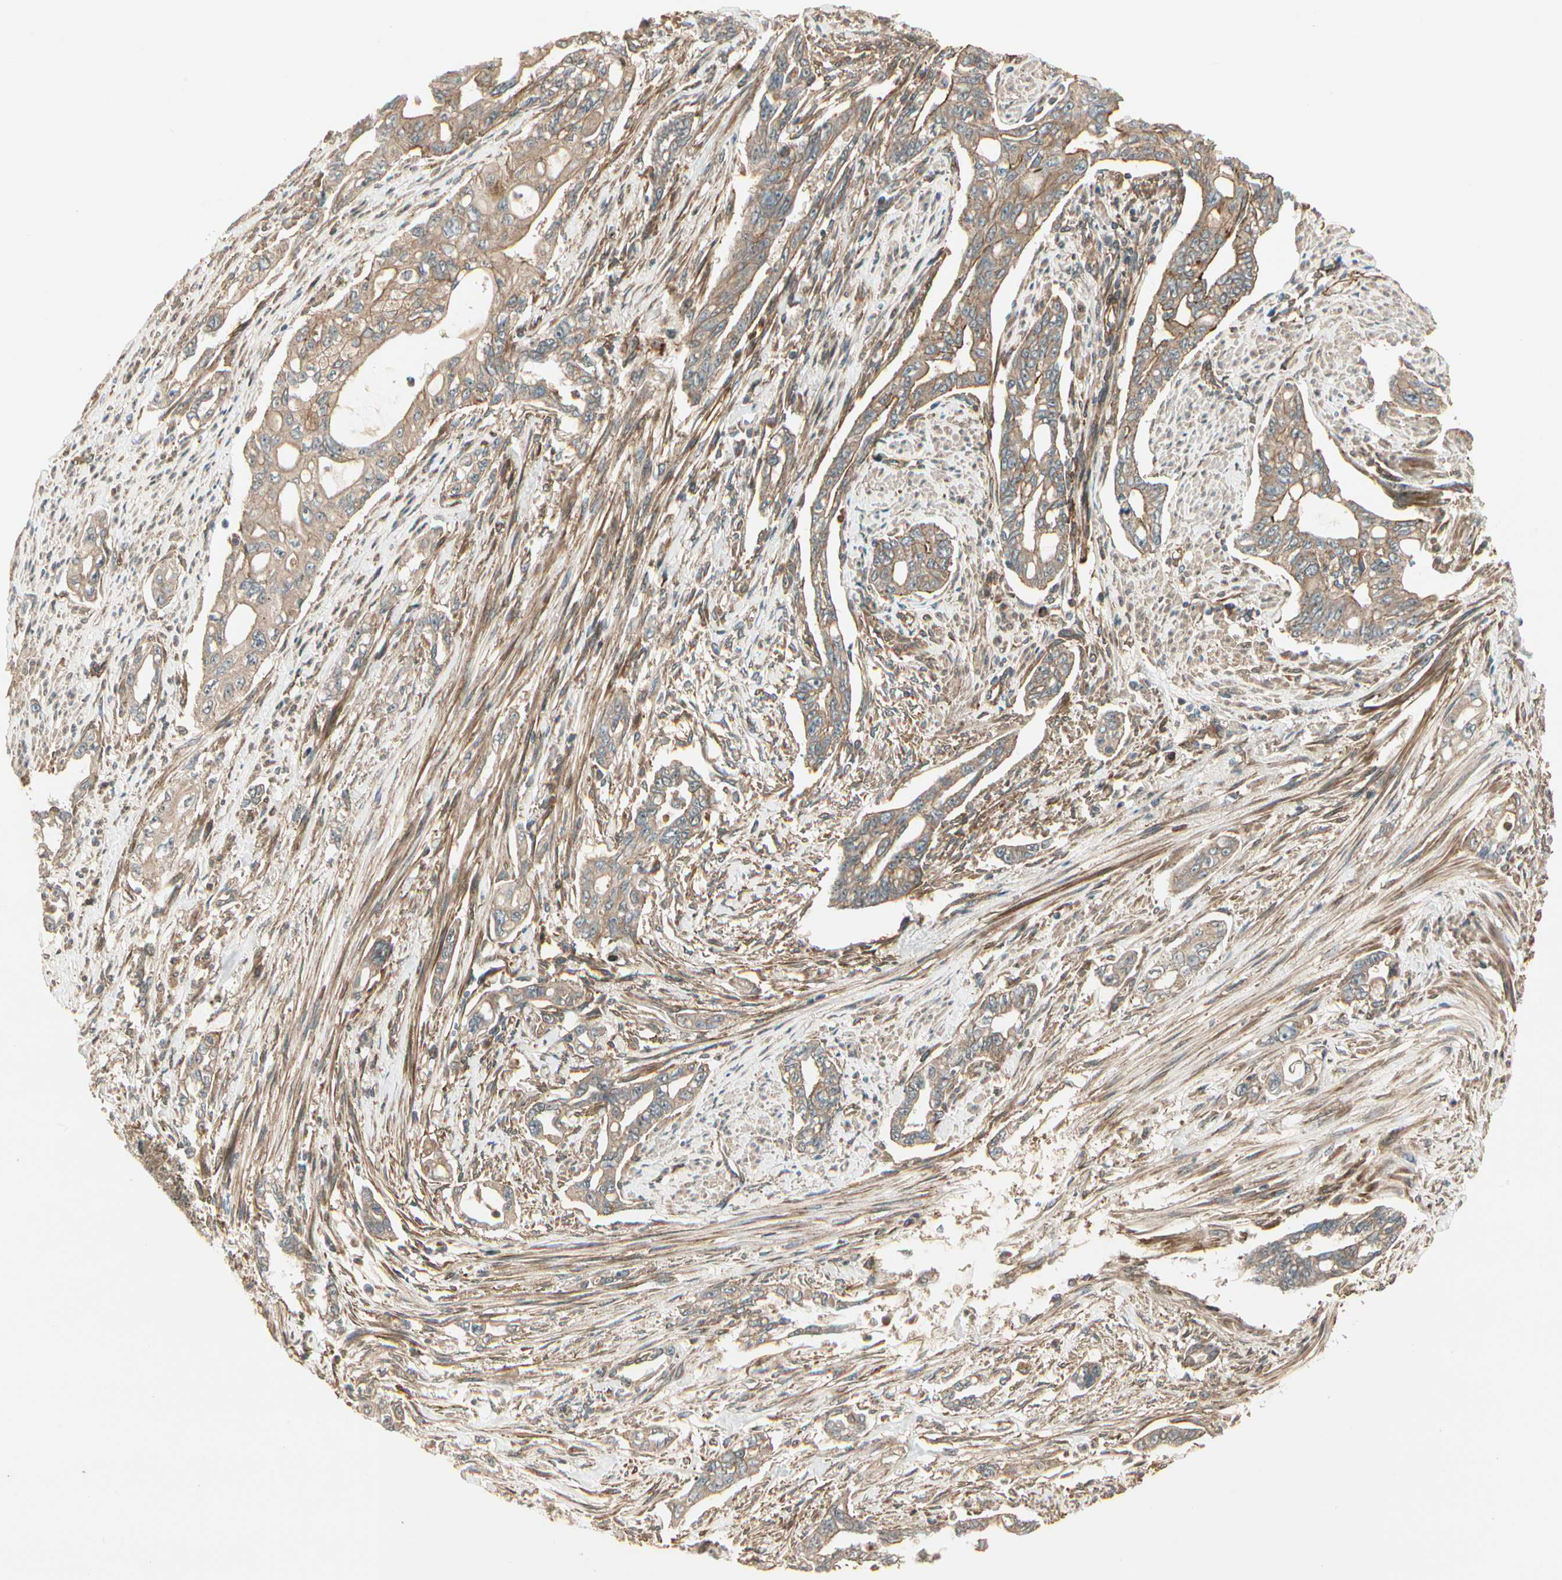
{"staining": {"intensity": "moderate", "quantity": ">75%", "location": "cytoplasmic/membranous"}, "tissue": "pancreatic cancer", "cell_type": "Tumor cells", "image_type": "cancer", "snomed": [{"axis": "morphology", "description": "Normal tissue, NOS"}, {"axis": "topography", "description": "Pancreas"}], "caption": "There is medium levels of moderate cytoplasmic/membranous staining in tumor cells of pancreatic cancer, as demonstrated by immunohistochemical staining (brown color).", "gene": "FKBP15", "patient": {"sex": "male", "age": 42}}